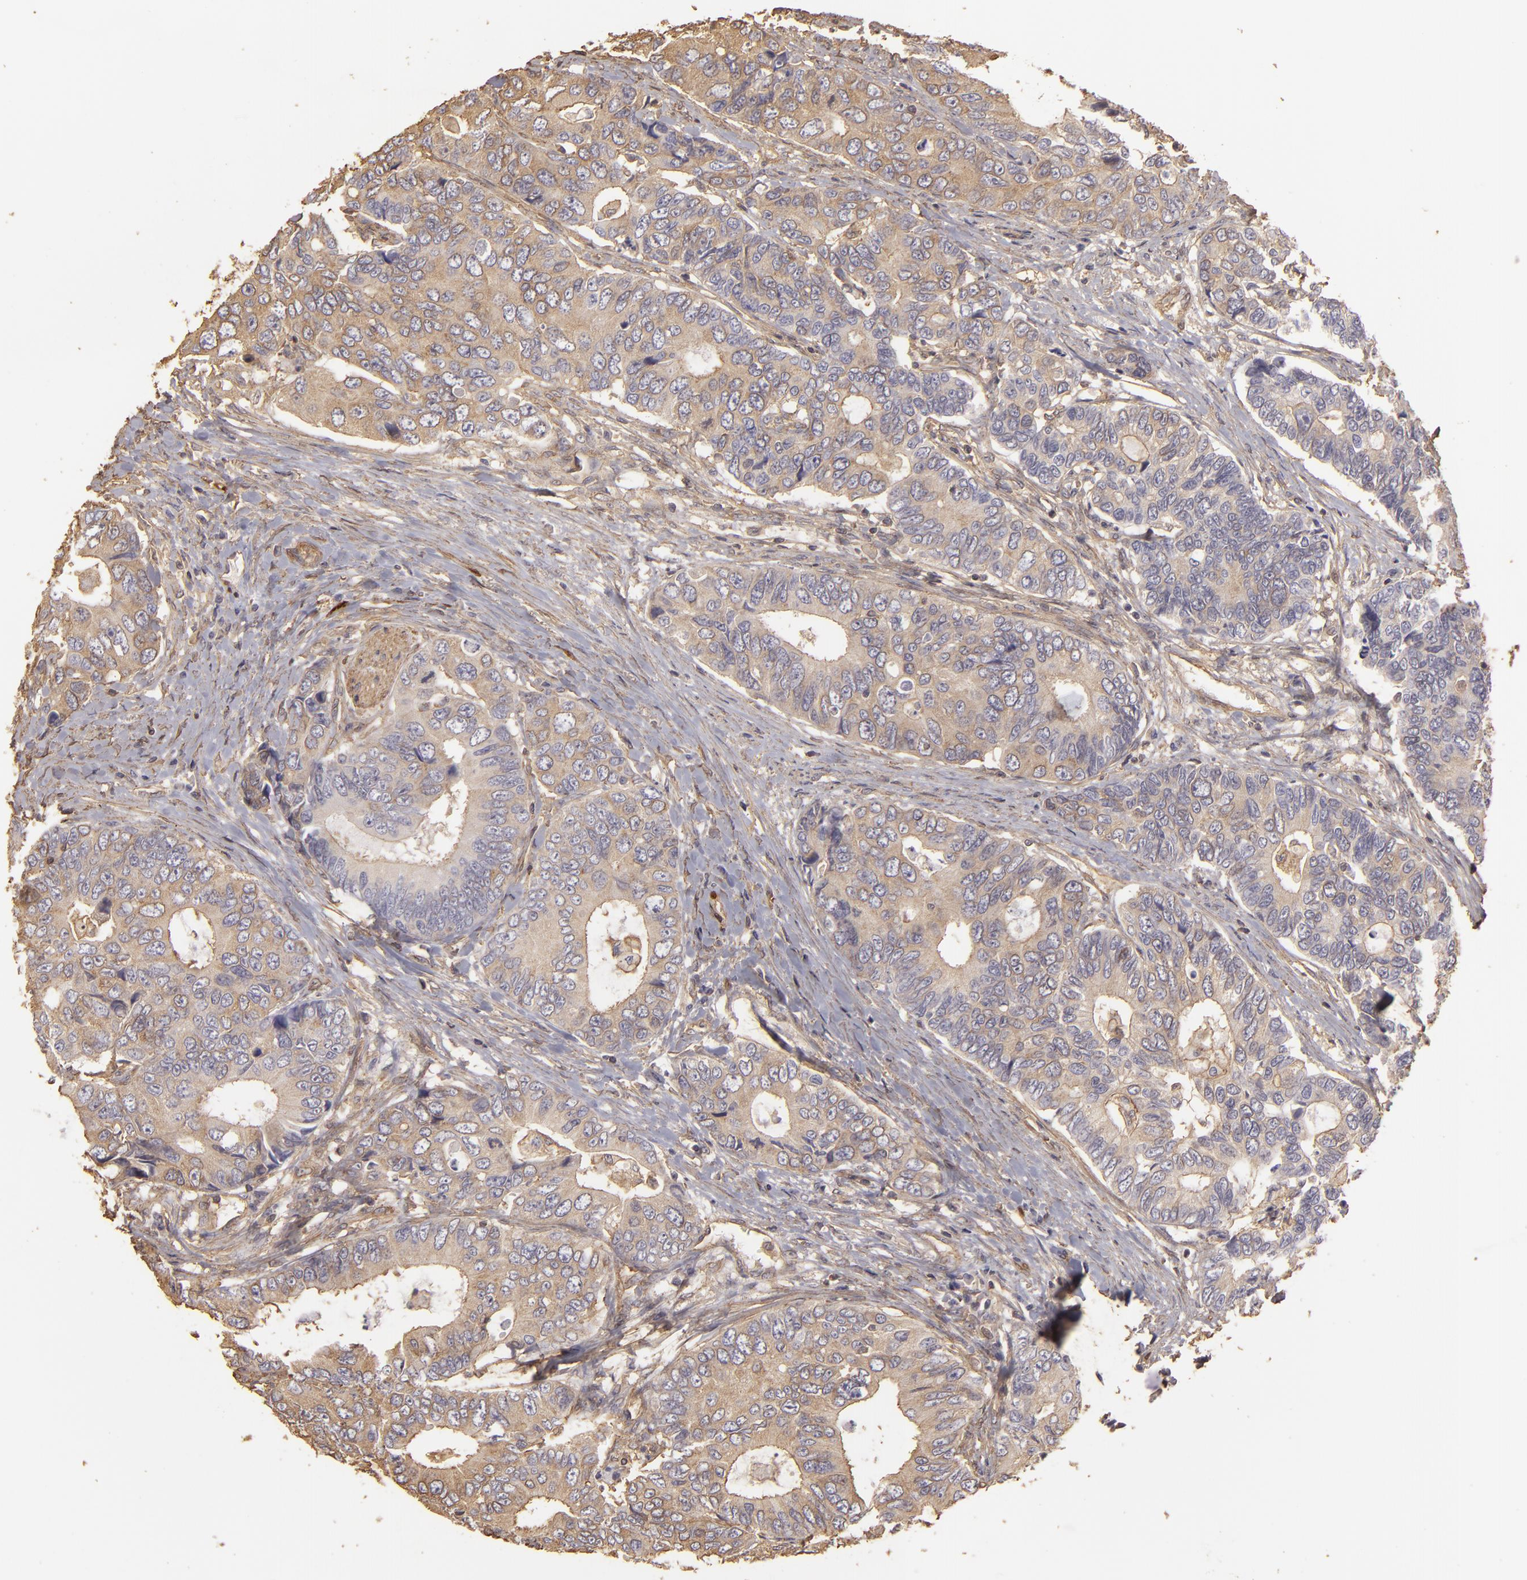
{"staining": {"intensity": "weak", "quantity": ">75%", "location": "cytoplasmic/membranous"}, "tissue": "colorectal cancer", "cell_type": "Tumor cells", "image_type": "cancer", "snomed": [{"axis": "morphology", "description": "Adenocarcinoma, NOS"}, {"axis": "topography", "description": "Rectum"}], "caption": "Colorectal cancer tissue exhibits weak cytoplasmic/membranous positivity in about >75% of tumor cells, visualized by immunohistochemistry.", "gene": "HSPB6", "patient": {"sex": "female", "age": 67}}